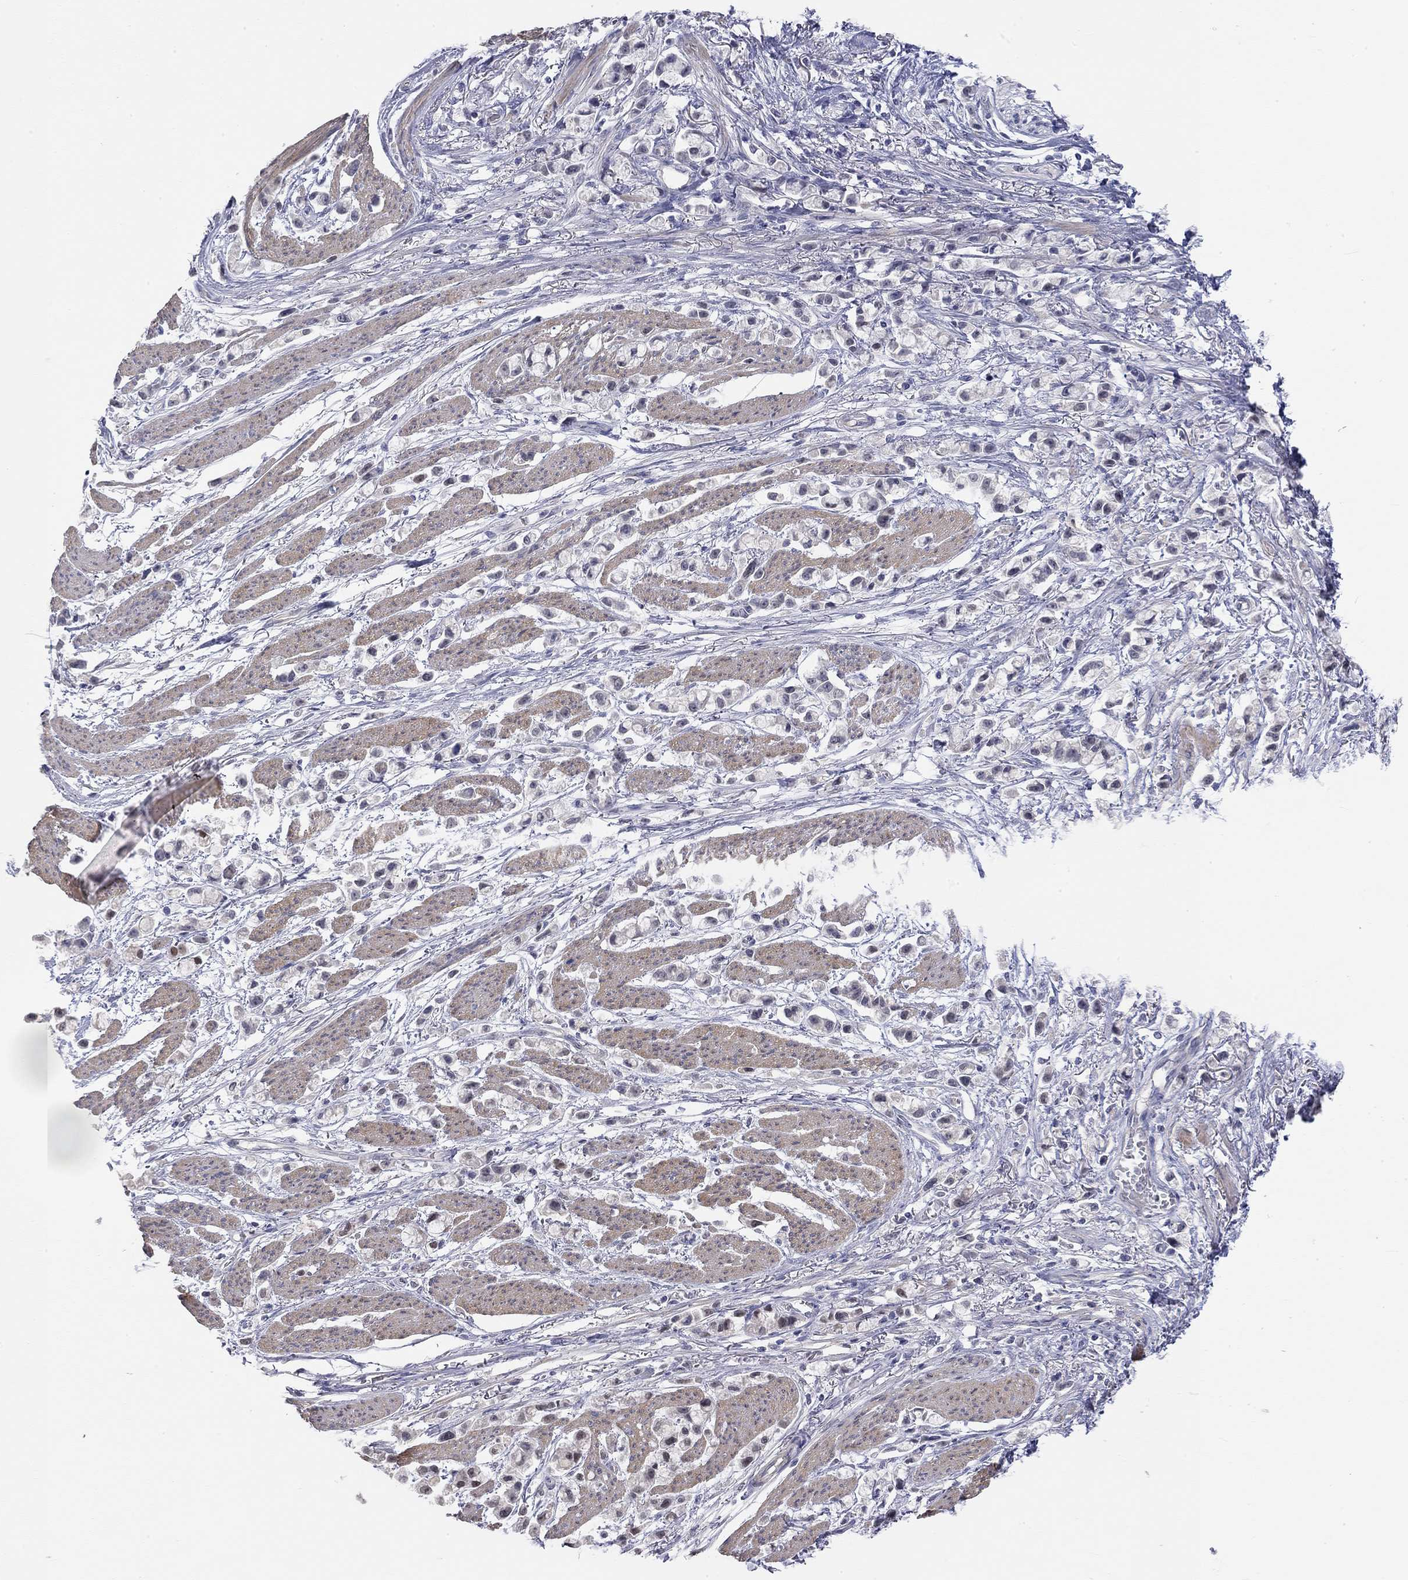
{"staining": {"intensity": "negative", "quantity": "none", "location": "none"}, "tissue": "stomach cancer", "cell_type": "Tumor cells", "image_type": "cancer", "snomed": [{"axis": "morphology", "description": "Adenocarcinoma, NOS"}, {"axis": "topography", "description": "Stomach"}], "caption": "There is no significant positivity in tumor cells of adenocarcinoma (stomach). (Stains: DAB (3,3'-diaminobenzidine) immunohistochemistry with hematoxylin counter stain, Microscopy: brightfield microscopy at high magnification).", "gene": "PAPSS2", "patient": {"sex": "female", "age": 81}}